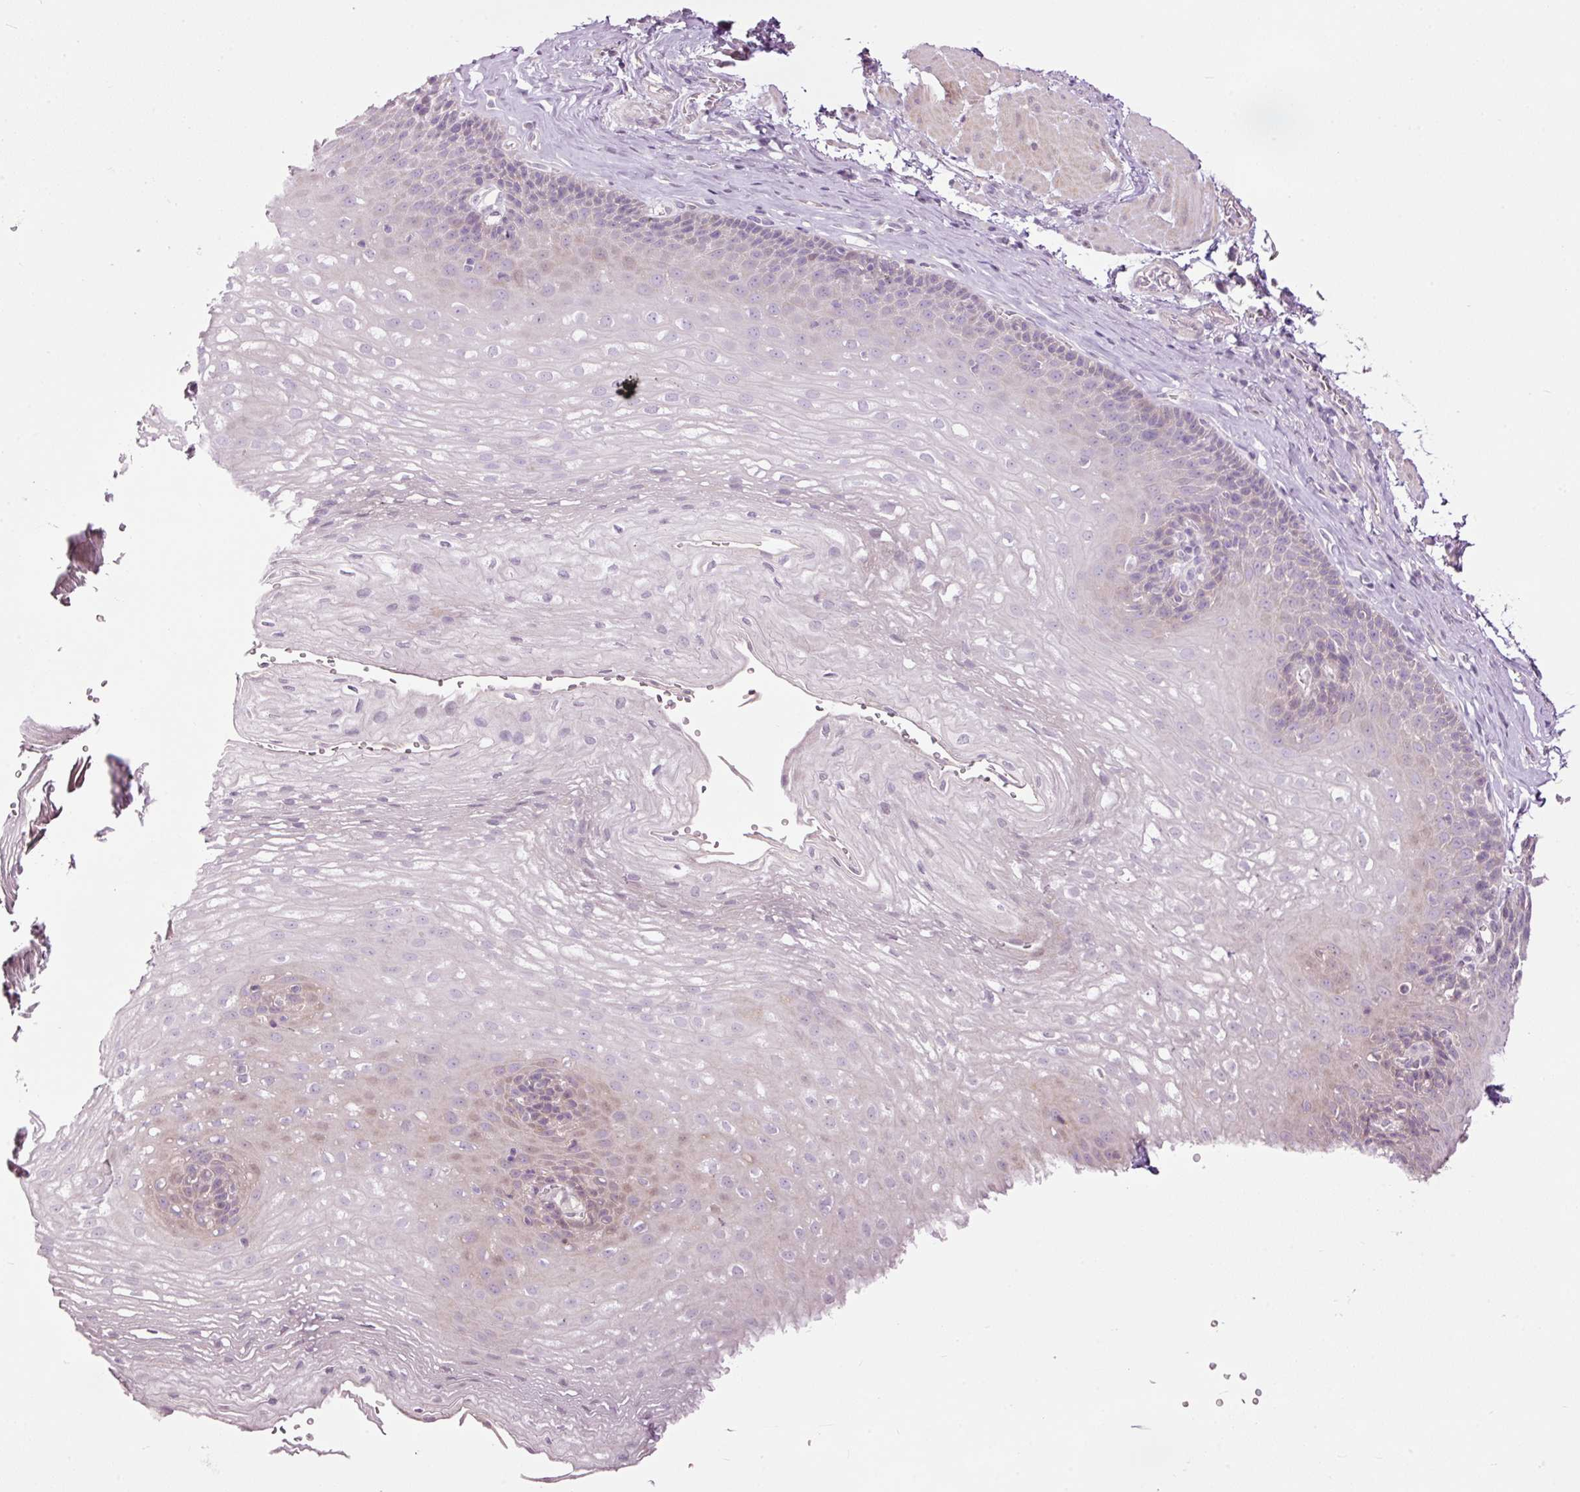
{"staining": {"intensity": "negative", "quantity": "none", "location": "none"}, "tissue": "esophagus", "cell_type": "Squamous epithelial cells", "image_type": "normal", "snomed": [{"axis": "morphology", "description": "Normal tissue, NOS"}, {"axis": "topography", "description": "Esophagus"}], "caption": "High magnification brightfield microscopy of unremarkable esophagus stained with DAB (brown) and counterstained with hematoxylin (blue): squamous epithelial cells show no significant positivity.", "gene": "FCRL4", "patient": {"sex": "female", "age": 66}}